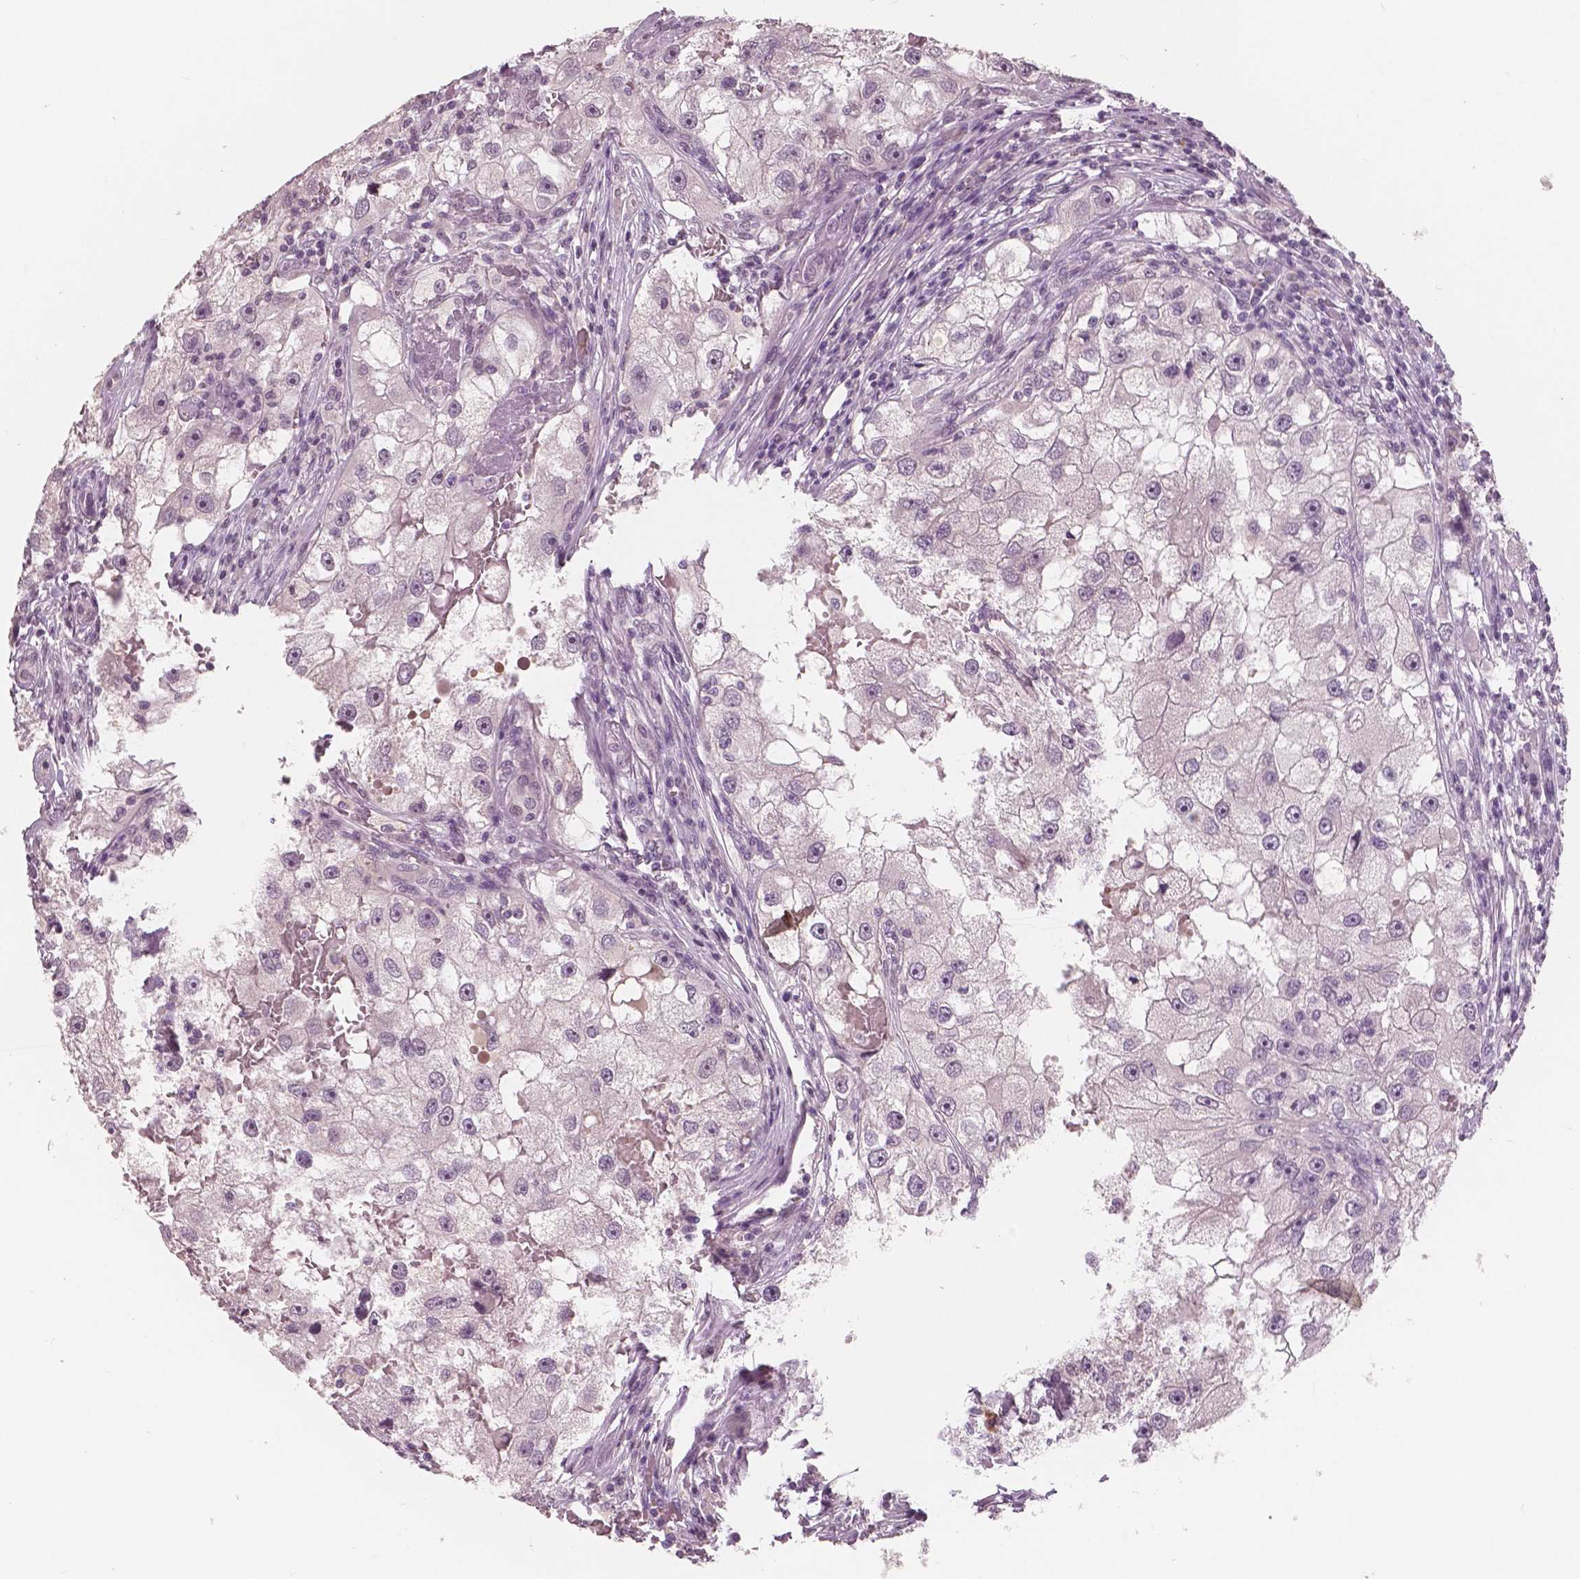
{"staining": {"intensity": "negative", "quantity": "none", "location": "none"}, "tissue": "renal cancer", "cell_type": "Tumor cells", "image_type": "cancer", "snomed": [{"axis": "morphology", "description": "Adenocarcinoma, NOS"}, {"axis": "topography", "description": "Kidney"}], "caption": "A photomicrograph of human renal cancer (adenocarcinoma) is negative for staining in tumor cells.", "gene": "RNASE7", "patient": {"sex": "male", "age": 63}}